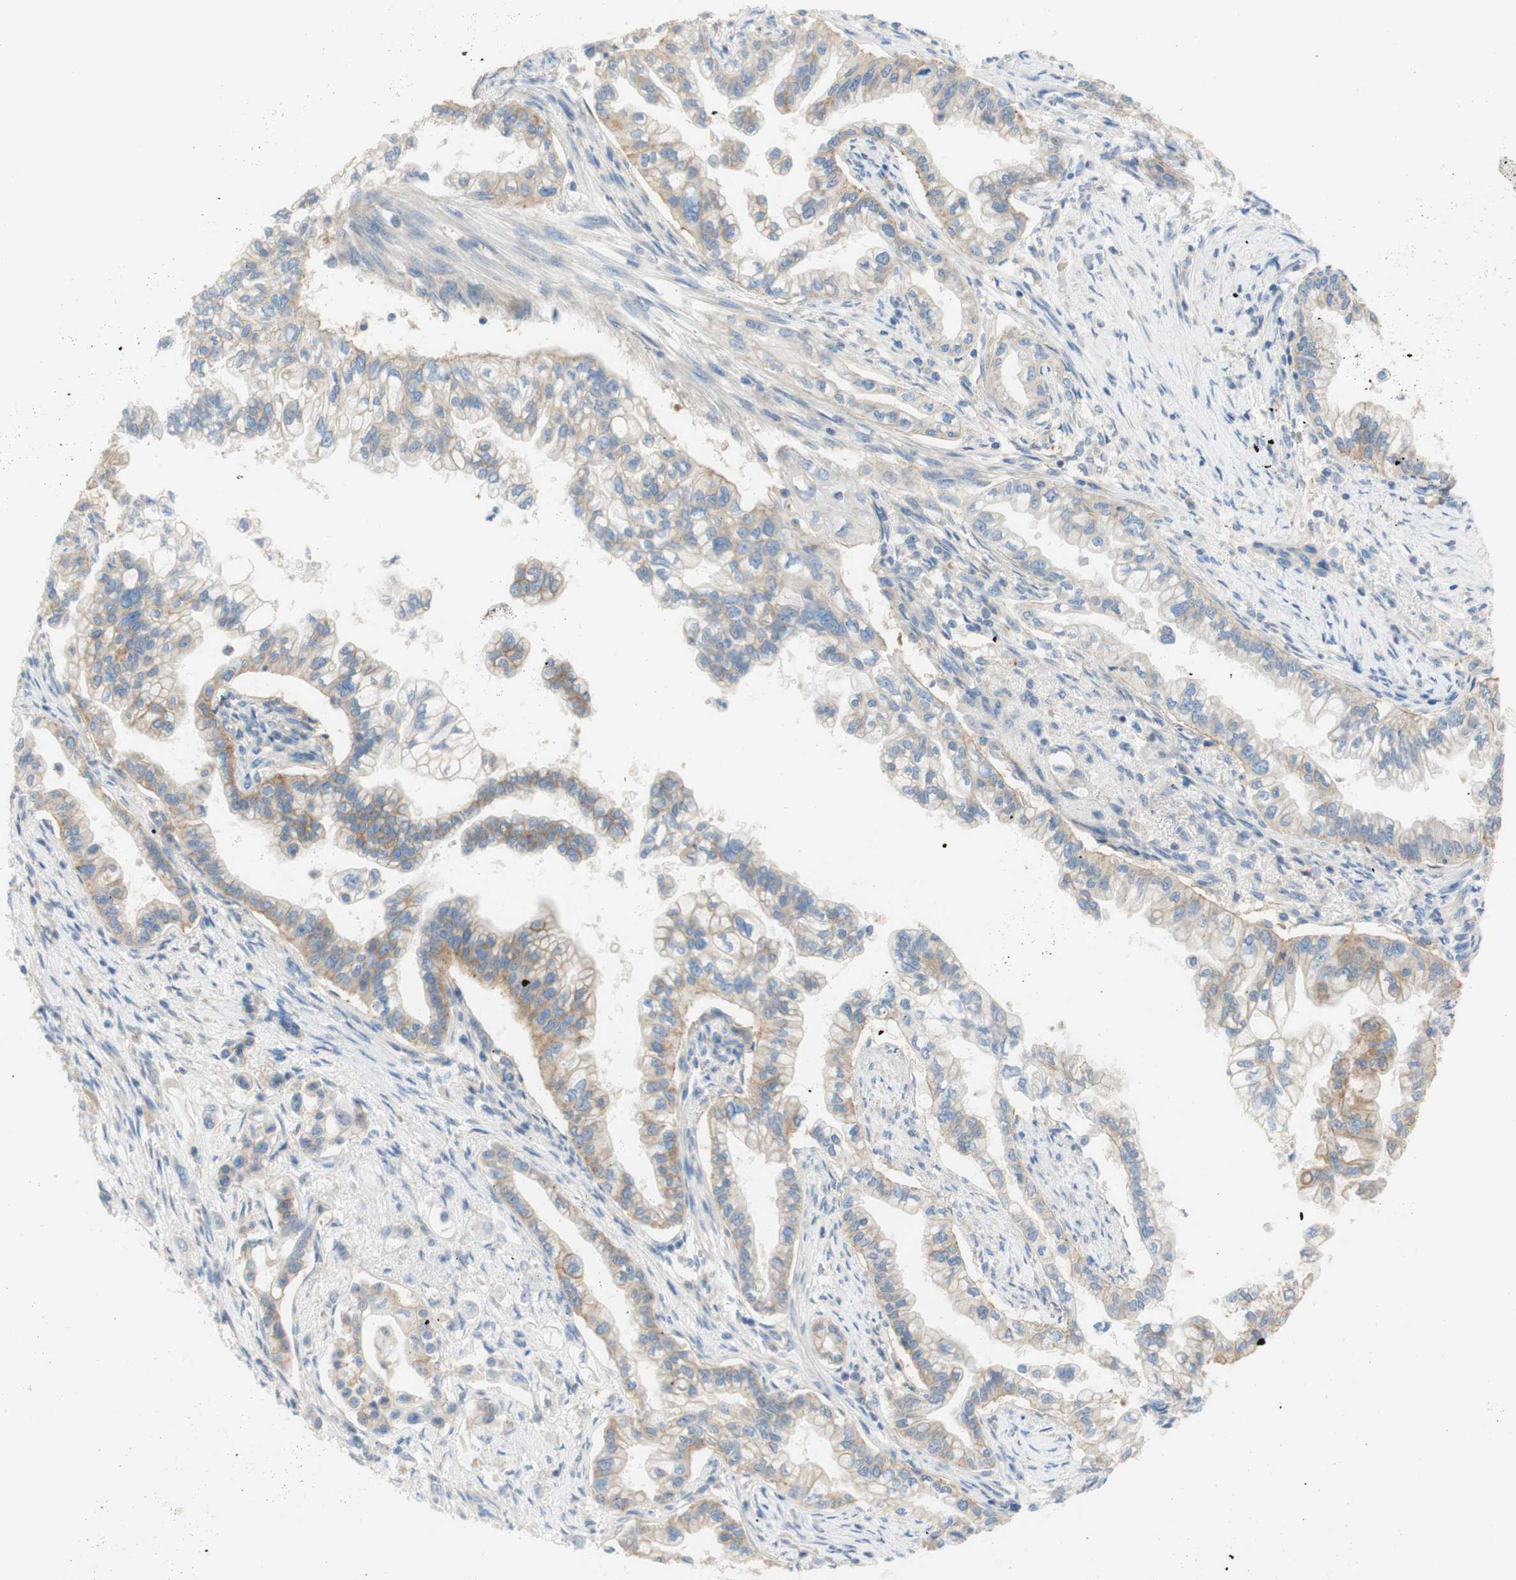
{"staining": {"intensity": "moderate", "quantity": ">75%", "location": "cytoplasmic/membranous"}, "tissue": "pancreatic cancer", "cell_type": "Tumor cells", "image_type": "cancer", "snomed": [{"axis": "morphology", "description": "Normal tissue, NOS"}, {"axis": "topography", "description": "Pancreas"}], "caption": "DAB immunohistochemical staining of human pancreatic cancer demonstrates moderate cytoplasmic/membranous protein staining in about >75% of tumor cells.", "gene": "ATP2B1", "patient": {"sex": "male", "age": 42}}